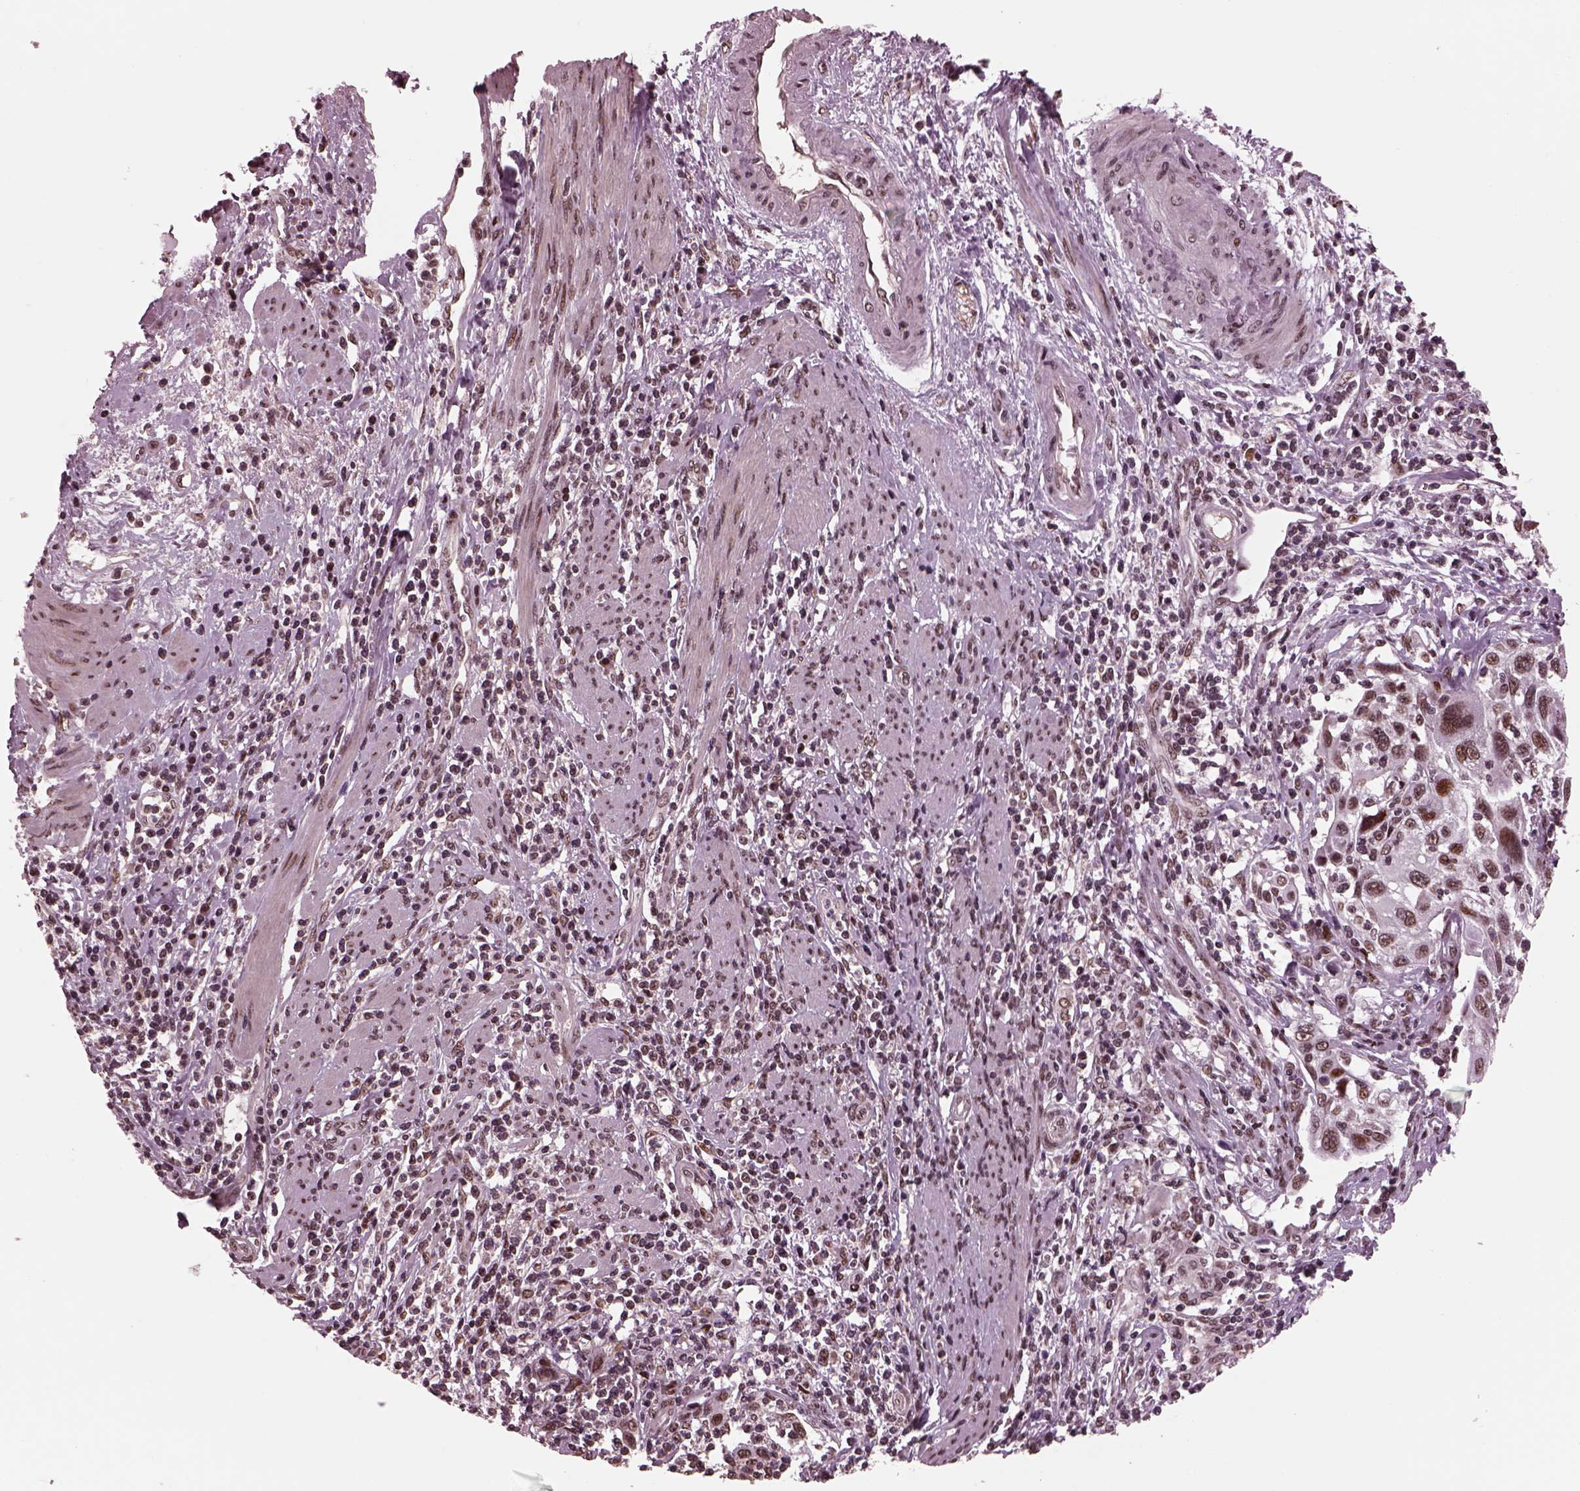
{"staining": {"intensity": "moderate", "quantity": "25%-75%", "location": "nuclear"}, "tissue": "cervical cancer", "cell_type": "Tumor cells", "image_type": "cancer", "snomed": [{"axis": "morphology", "description": "Squamous cell carcinoma, NOS"}, {"axis": "topography", "description": "Cervix"}], "caption": "Squamous cell carcinoma (cervical) stained with DAB immunohistochemistry (IHC) exhibits medium levels of moderate nuclear expression in about 25%-75% of tumor cells.", "gene": "NAP1L5", "patient": {"sex": "female", "age": 70}}